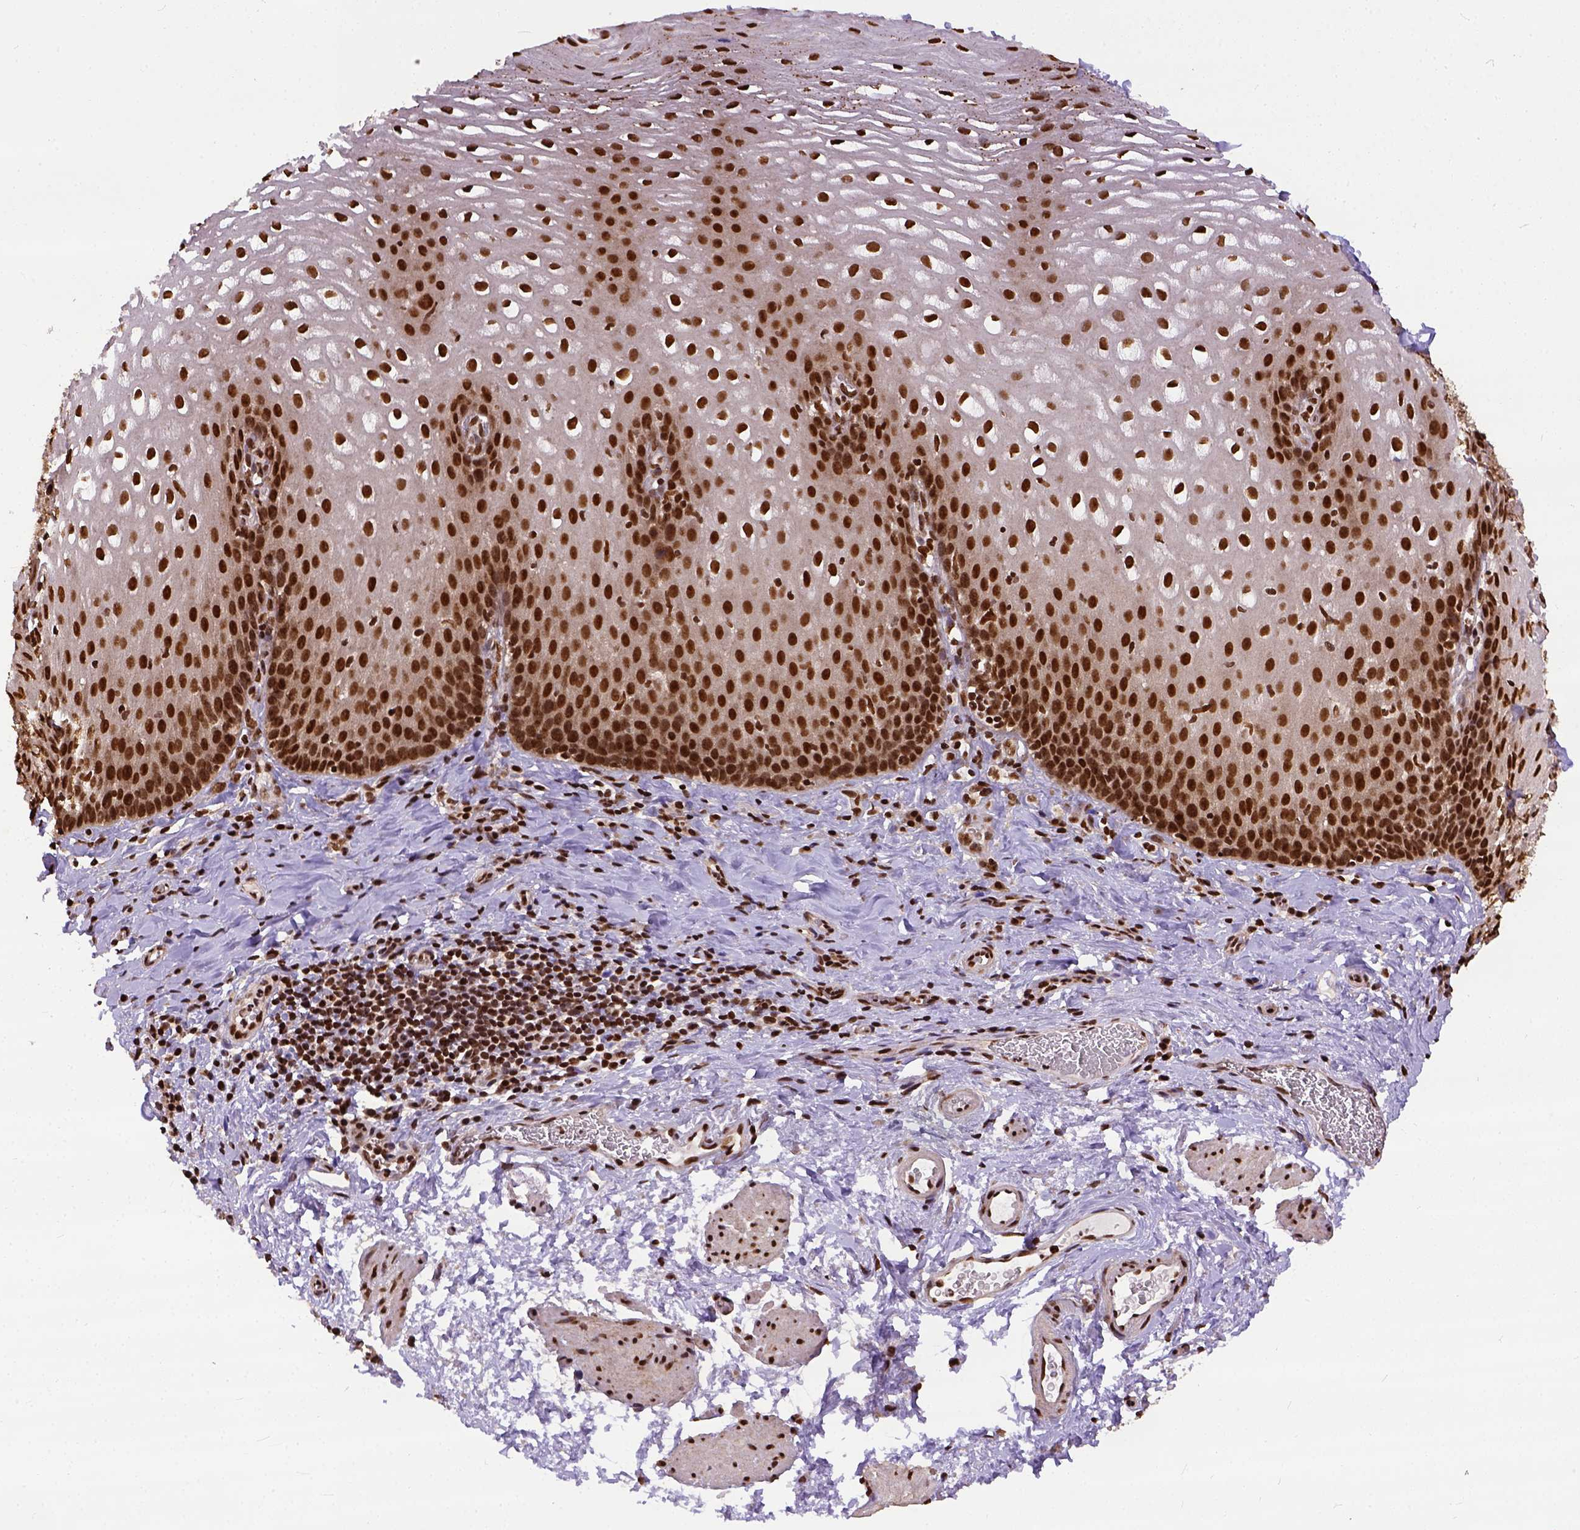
{"staining": {"intensity": "strong", "quantity": ">75%", "location": "nuclear"}, "tissue": "esophagus", "cell_type": "Squamous epithelial cells", "image_type": "normal", "snomed": [{"axis": "morphology", "description": "Normal tissue, NOS"}, {"axis": "topography", "description": "Esophagus"}], "caption": "Benign esophagus demonstrates strong nuclear positivity in approximately >75% of squamous epithelial cells, visualized by immunohistochemistry.", "gene": "NACC1", "patient": {"sex": "male", "age": 68}}